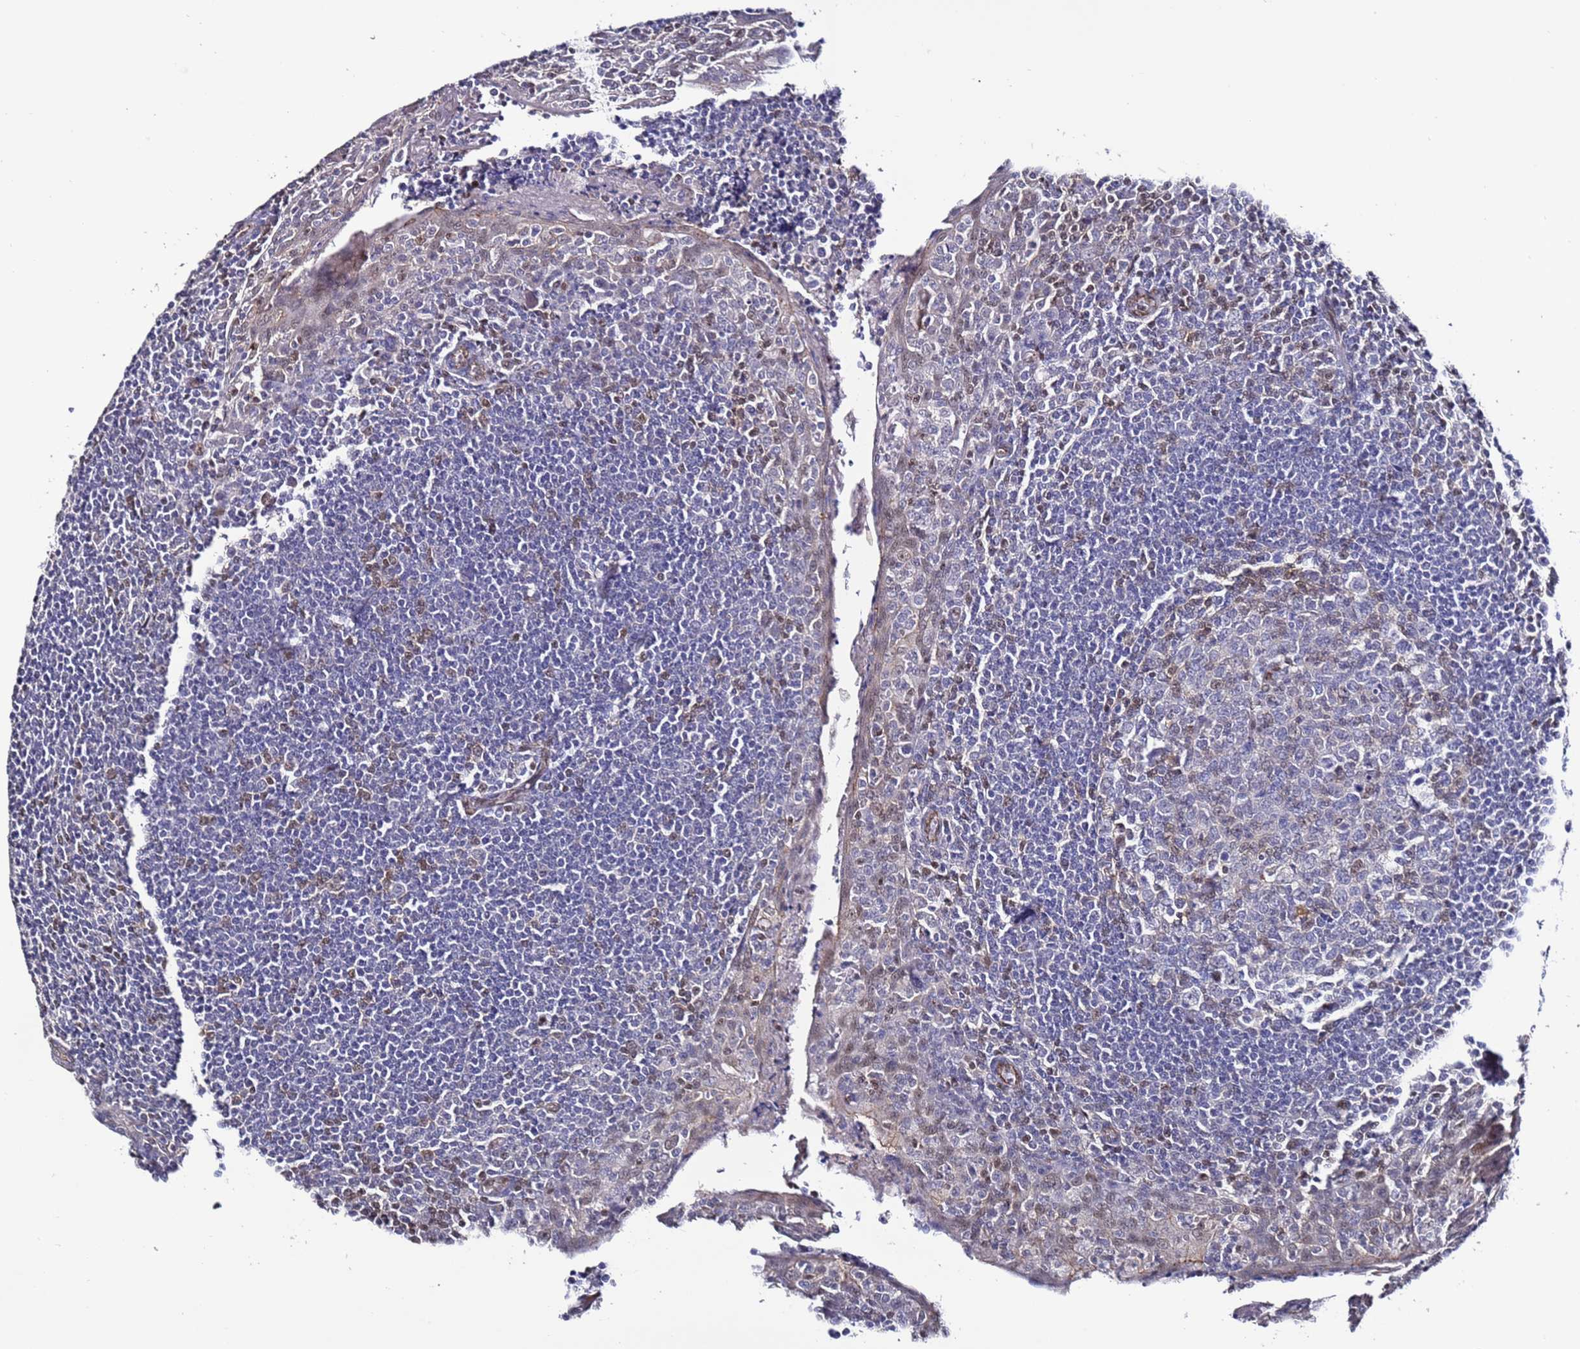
{"staining": {"intensity": "weak", "quantity": "<25%", "location": "cytoplasmic/membranous"}, "tissue": "tonsil", "cell_type": "Germinal center cells", "image_type": "normal", "snomed": [{"axis": "morphology", "description": "Normal tissue, NOS"}, {"axis": "topography", "description": "Tonsil"}], "caption": "The micrograph shows no significant expression in germinal center cells of tonsil.", "gene": "TENM3", "patient": {"sex": "male", "age": 27}}